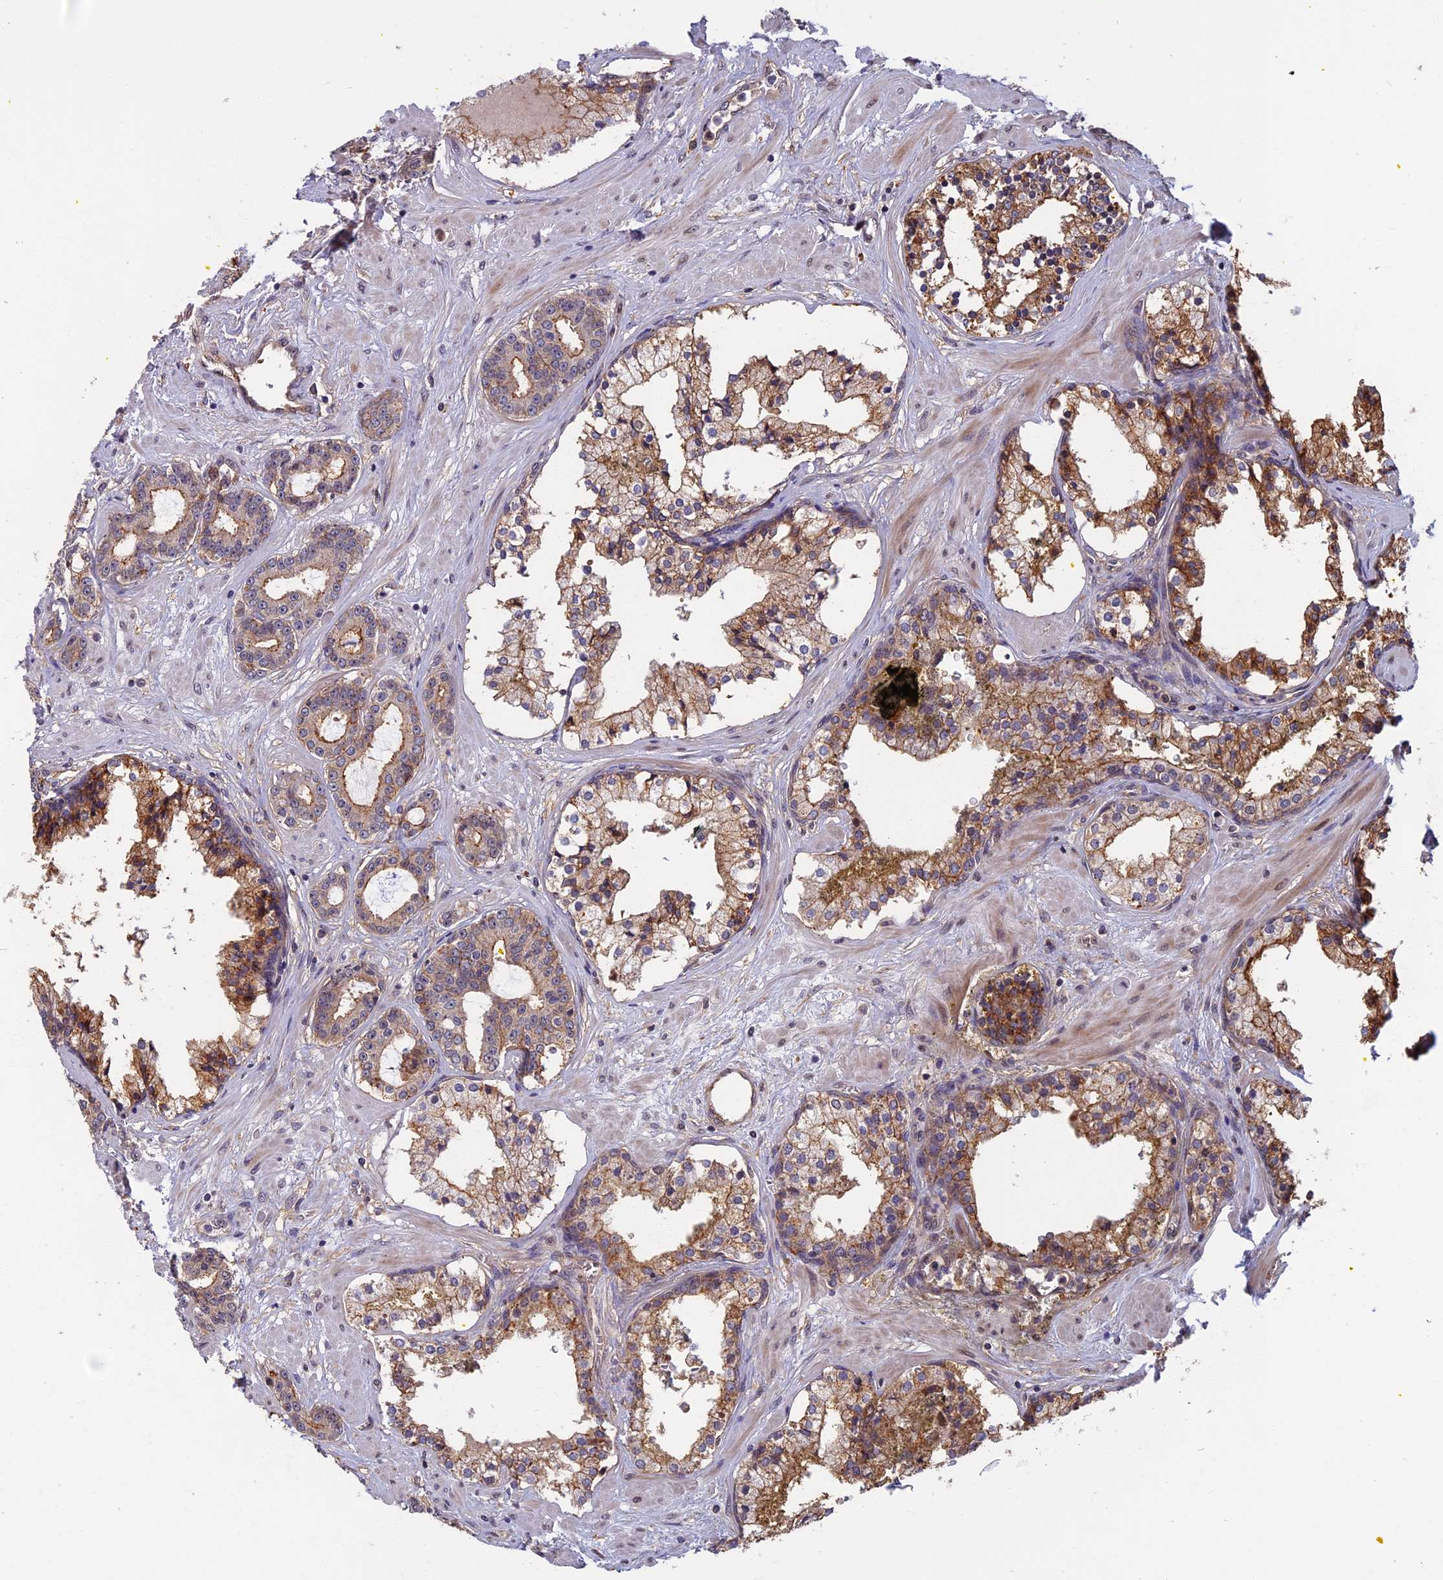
{"staining": {"intensity": "moderate", "quantity": "25%-75%", "location": "cytoplasmic/membranous"}, "tissue": "prostate cancer", "cell_type": "Tumor cells", "image_type": "cancer", "snomed": [{"axis": "morphology", "description": "Adenocarcinoma, High grade"}, {"axis": "topography", "description": "Prostate"}], "caption": "High-grade adenocarcinoma (prostate) stained for a protein reveals moderate cytoplasmic/membranous positivity in tumor cells.", "gene": "SPG11", "patient": {"sex": "male", "age": 58}}